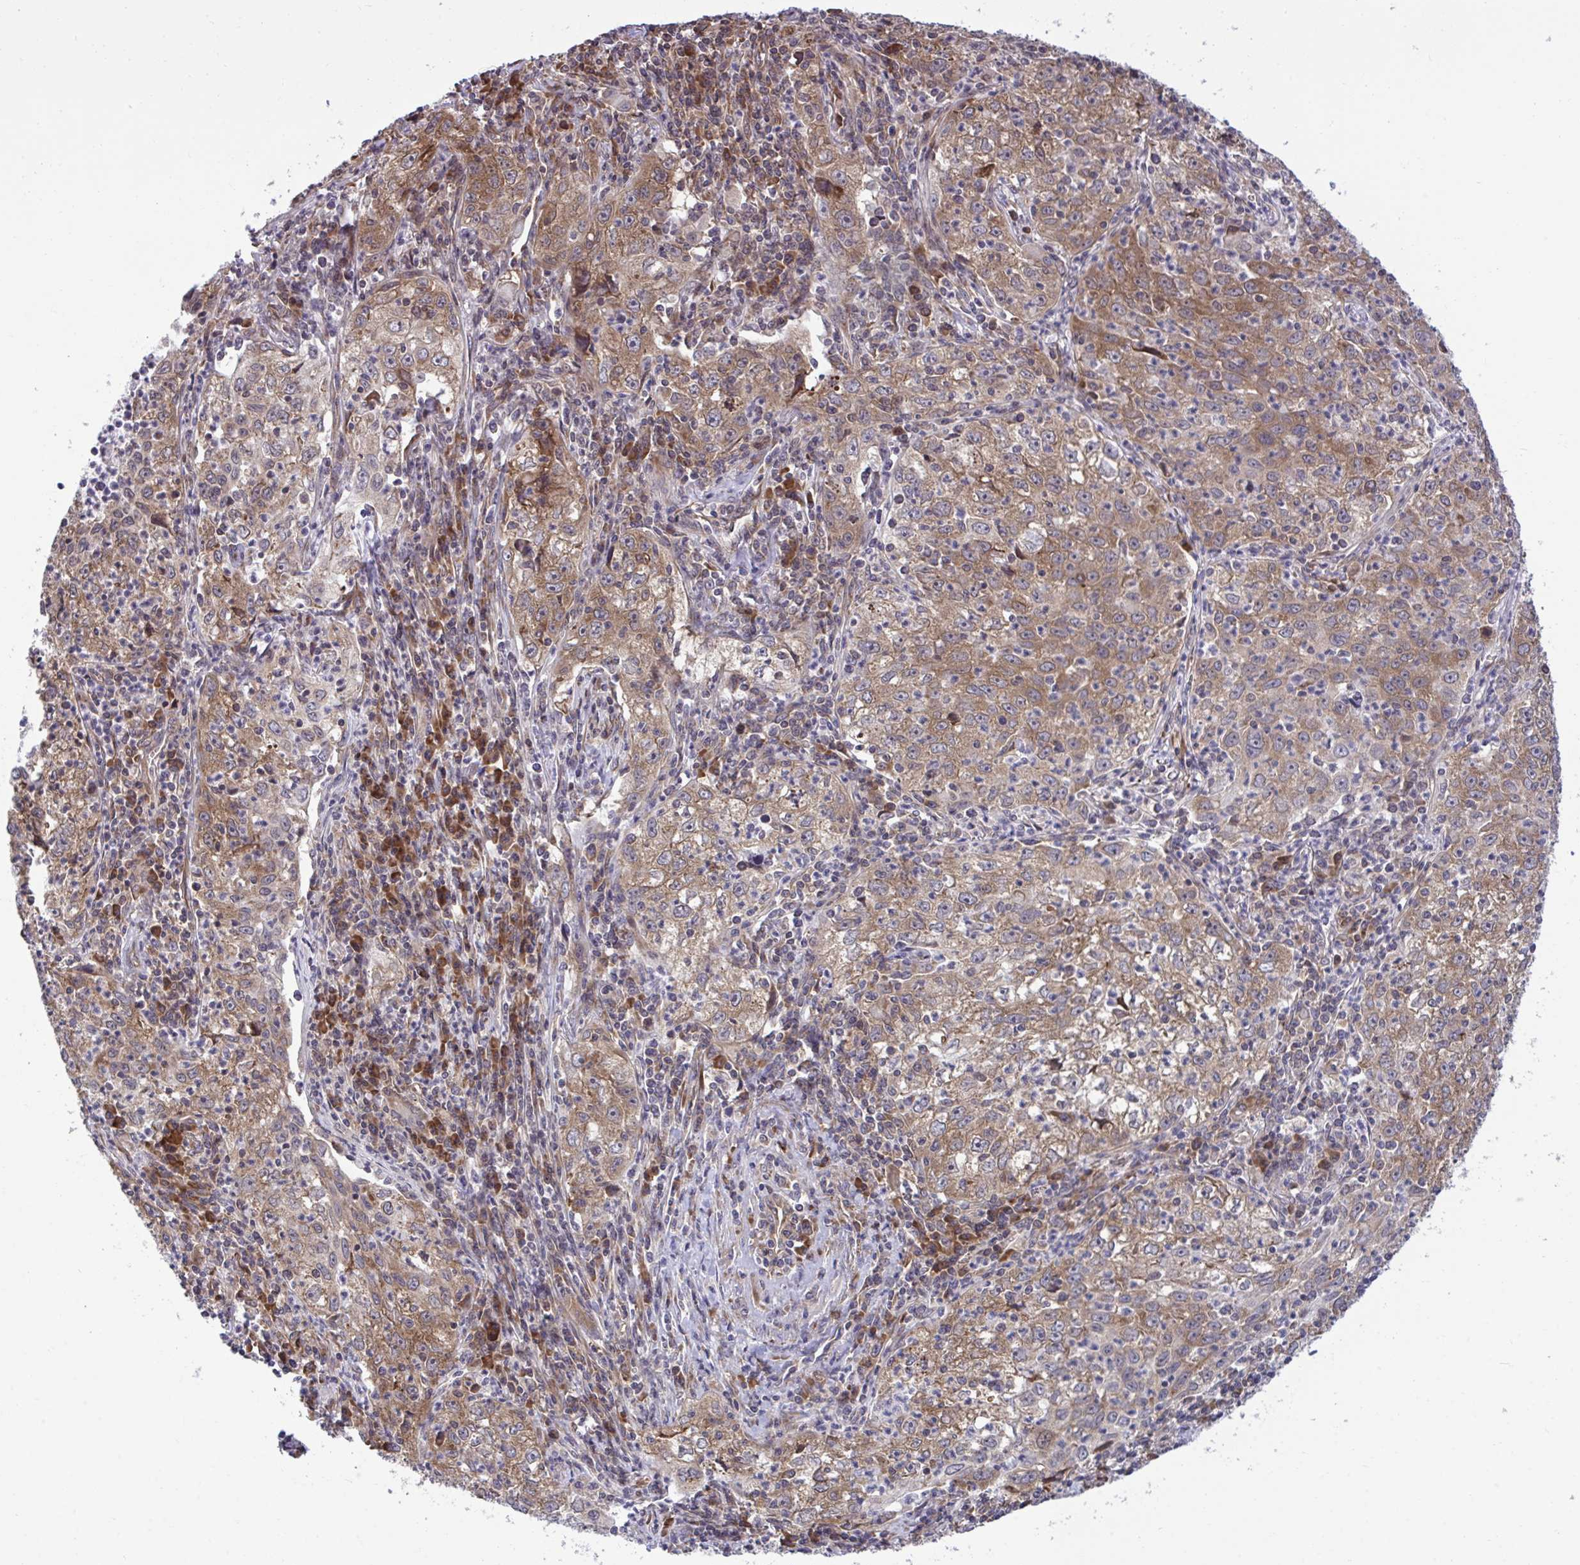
{"staining": {"intensity": "moderate", "quantity": "25%-75%", "location": "cytoplasmic/membranous"}, "tissue": "lung cancer", "cell_type": "Tumor cells", "image_type": "cancer", "snomed": [{"axis": "morphology", "description": "Squamous cell carcinoma, NOS"}, {"axis": "topography", "description": "Lung"}], "caption": "High-magnification brightfield microscopy of squamous cell carcinoma (lung) stained with DAB (3,3'-diaminobenzidine) (brown) and counterstained with hematoxylin (blue). tumor cells exhibit moderate cytoplasmic/membranous positivity is identified in approximately25%-75% of cells.", "gene": "RPS15", "patient": {"sex": "male", "age": 71}}